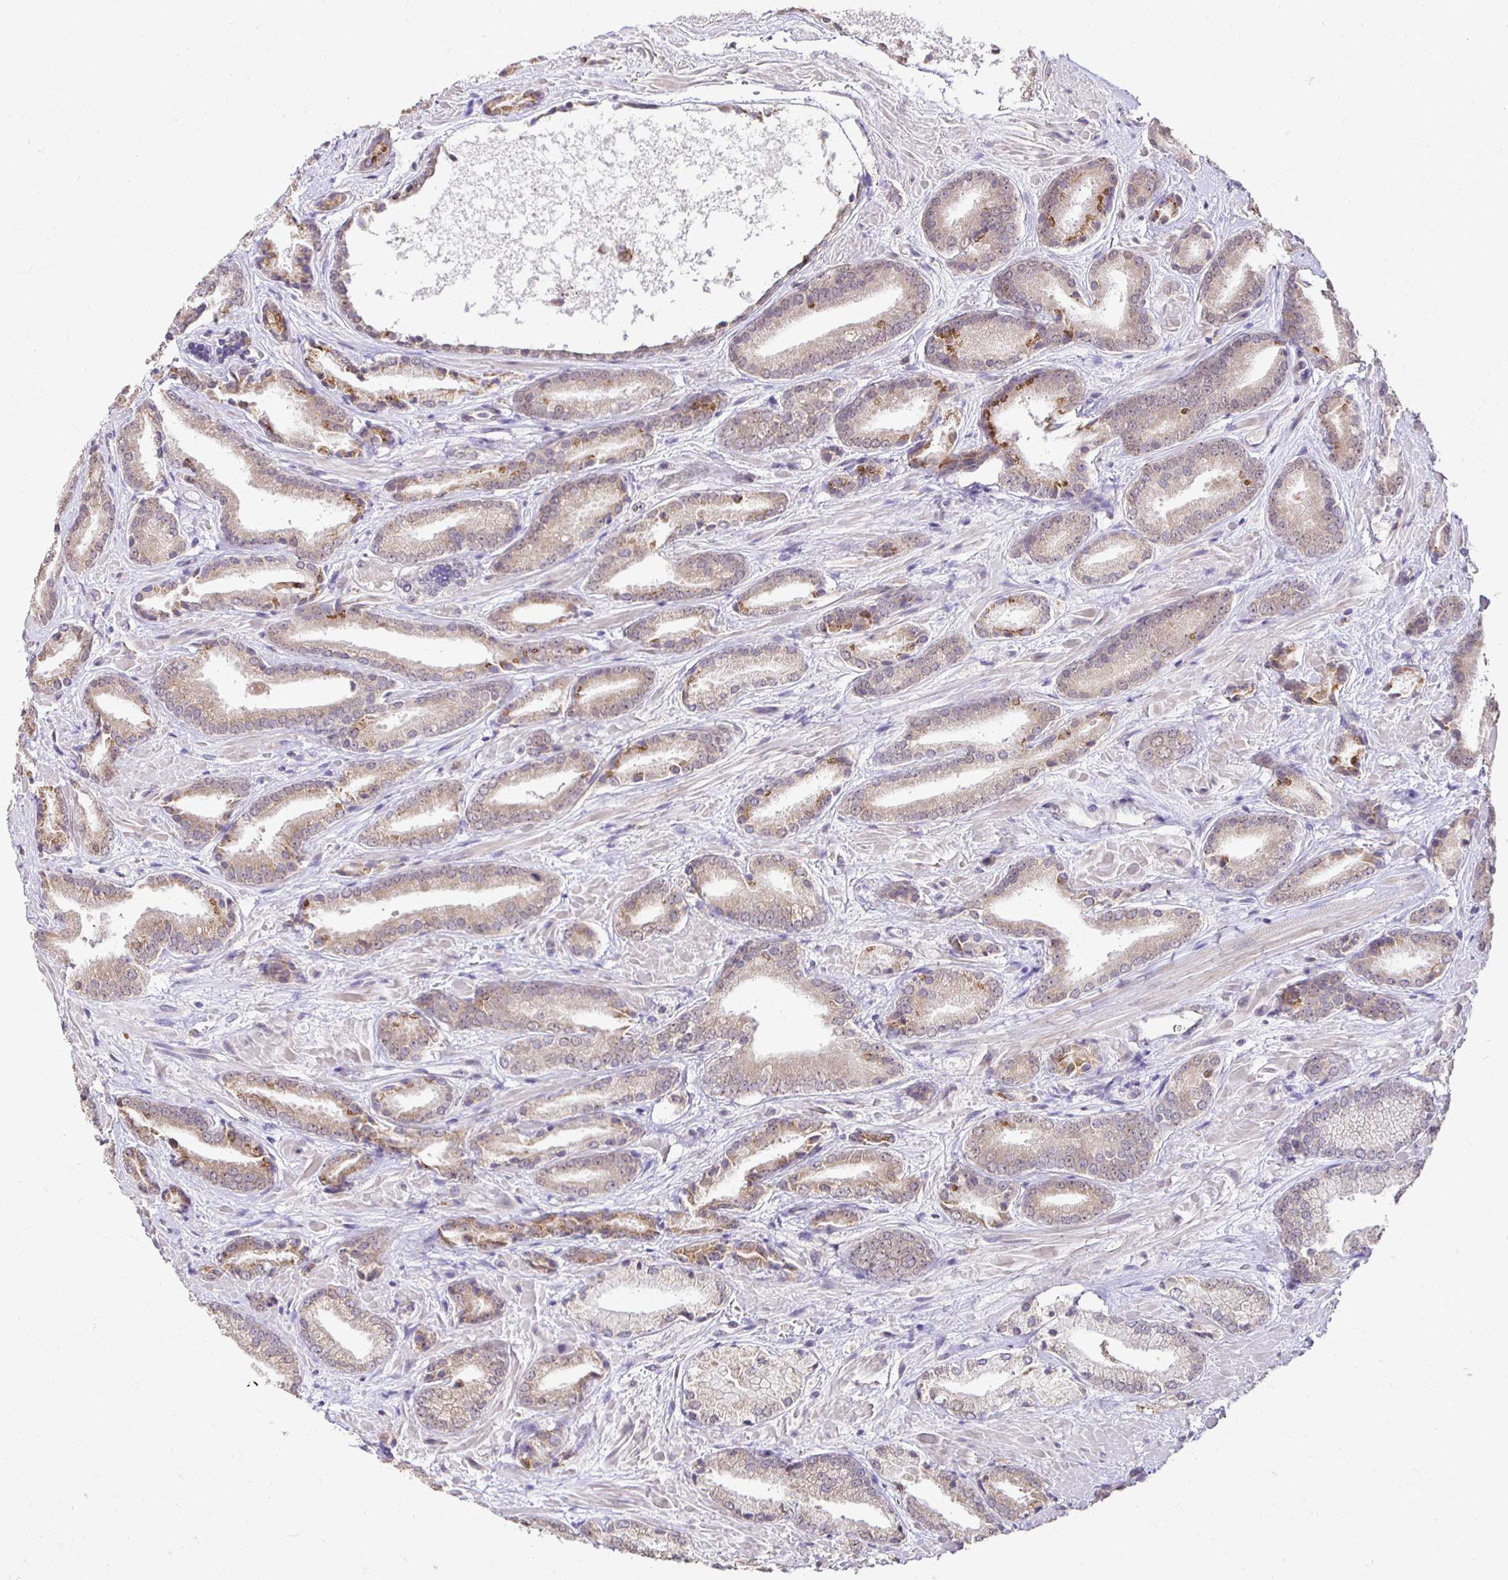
{"staining": {"intensity": "moderate", "quantity": "25%-75%", "location": "cytoplasmic/membranous"}, "tissue": "prostate cancer", "cell_type": "Tumor cells", "image_type": "cancer", "snomed": [{"axis": "morphology", "description": "Adenocarcinoma, High grade"}, {"axis": "topography", "description": "Prostate"}], "caption": "The micrograph demonstrates staining of prostate adenocarcinoma (high-grade), revealing moderate cytoplasmic/membranous protein expression (brown color) within tumor cells.", "gene": "RHEBL1", "patient": {"sex": "male", "age": 56}}